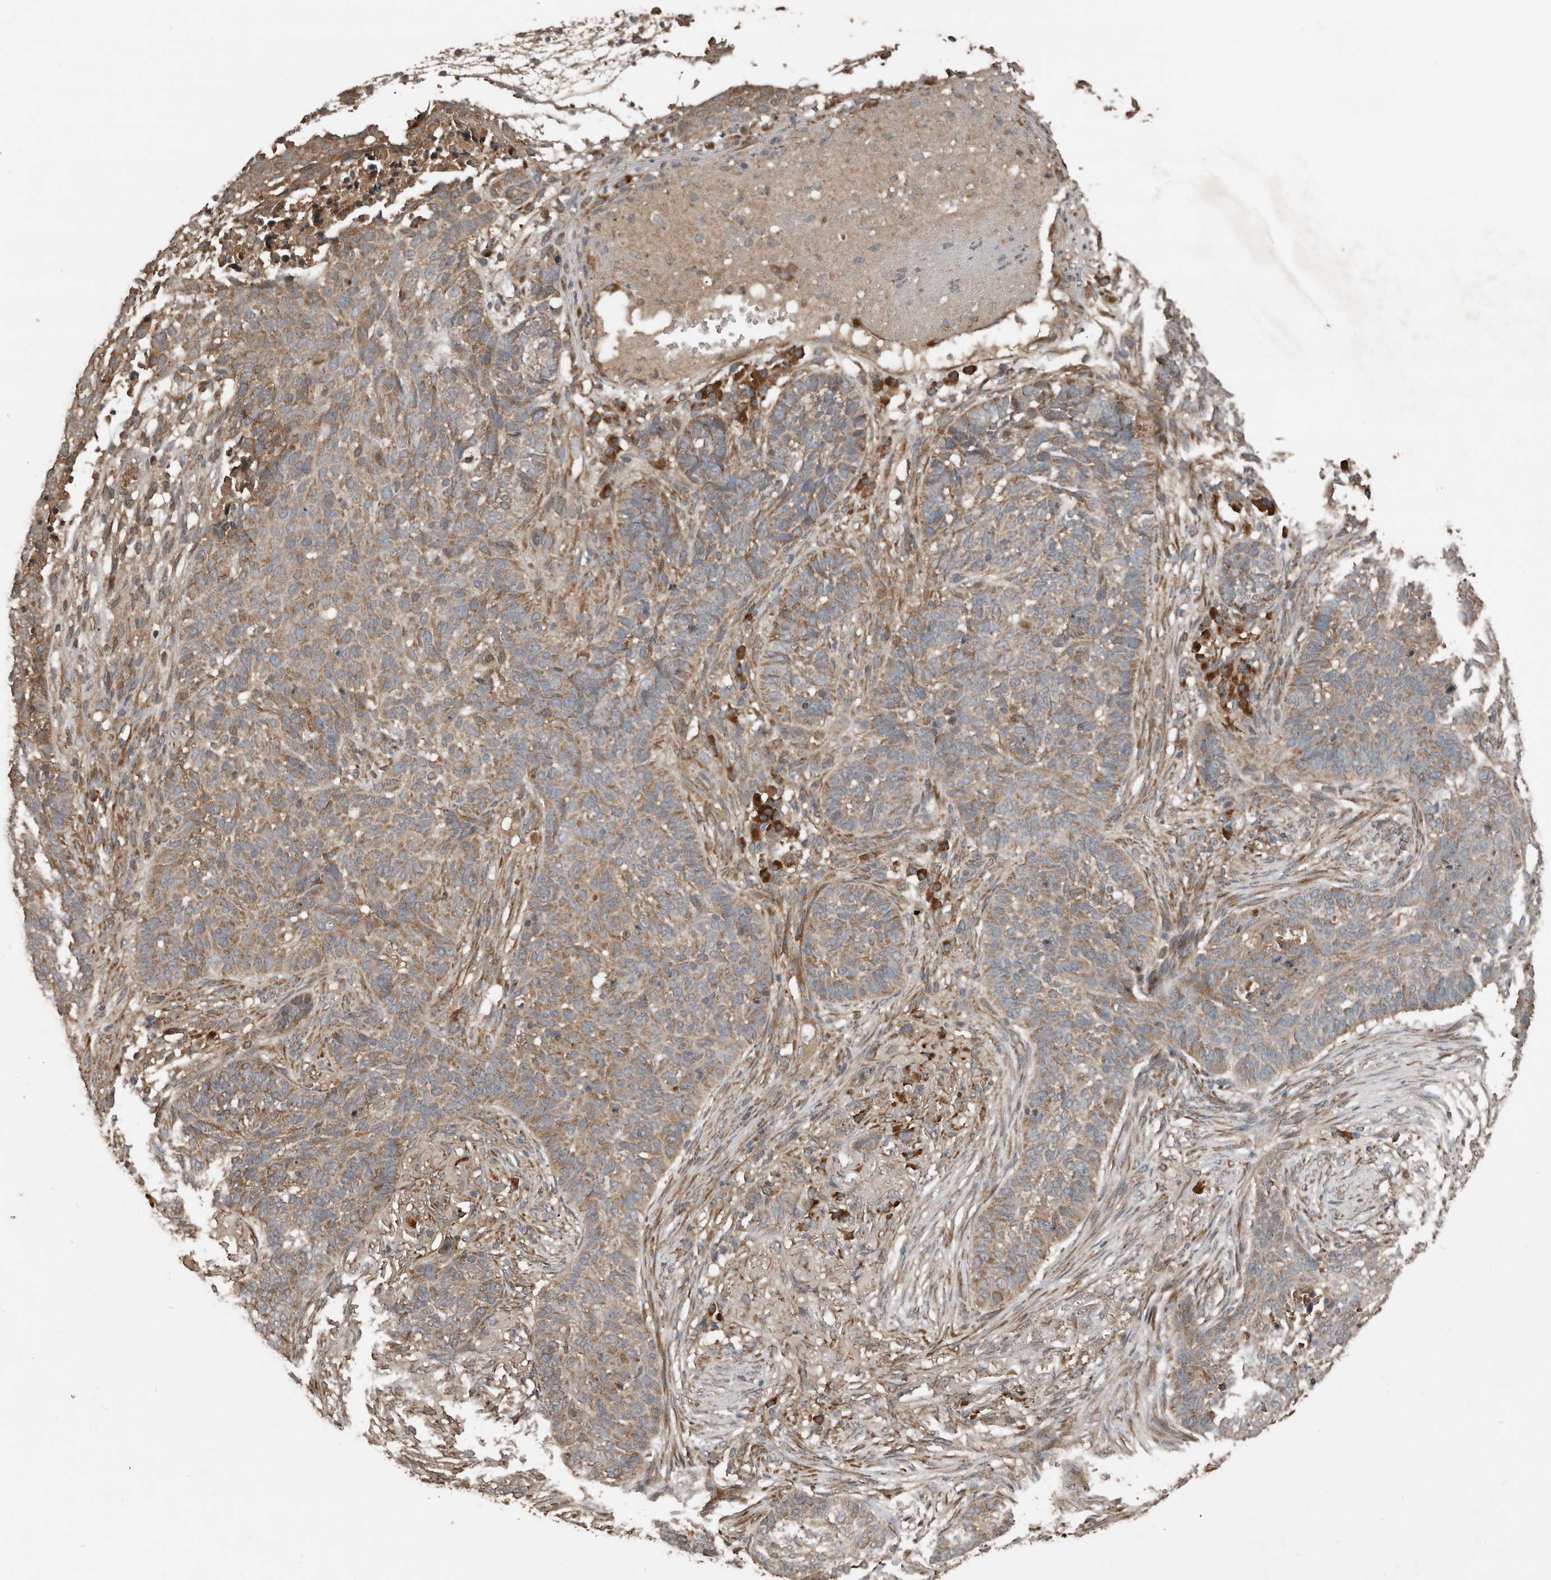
{"staining": {"intensity": "moderate", "quantity": ">75%", "location": "cytoplasmic/membranous"}, "tissue": "skin cancer", "cell_type": "Tumor cells", "image_type": "cancer", "snomed": [{"axis": "morphology", "description": "Basal cell carcinoma"}, {"axis": "topography", "description": "Skin"}], "caption": "Protein expression analysis of human skin cancer reveals moderate cytoplasmic/membranous positivity in approximately >75% of tumor cells. The protein of interest is shown in brown color, while the nuclei are stained blue.", "gene": "RNF207", "patient": {"sex": "male", "age": 85}}